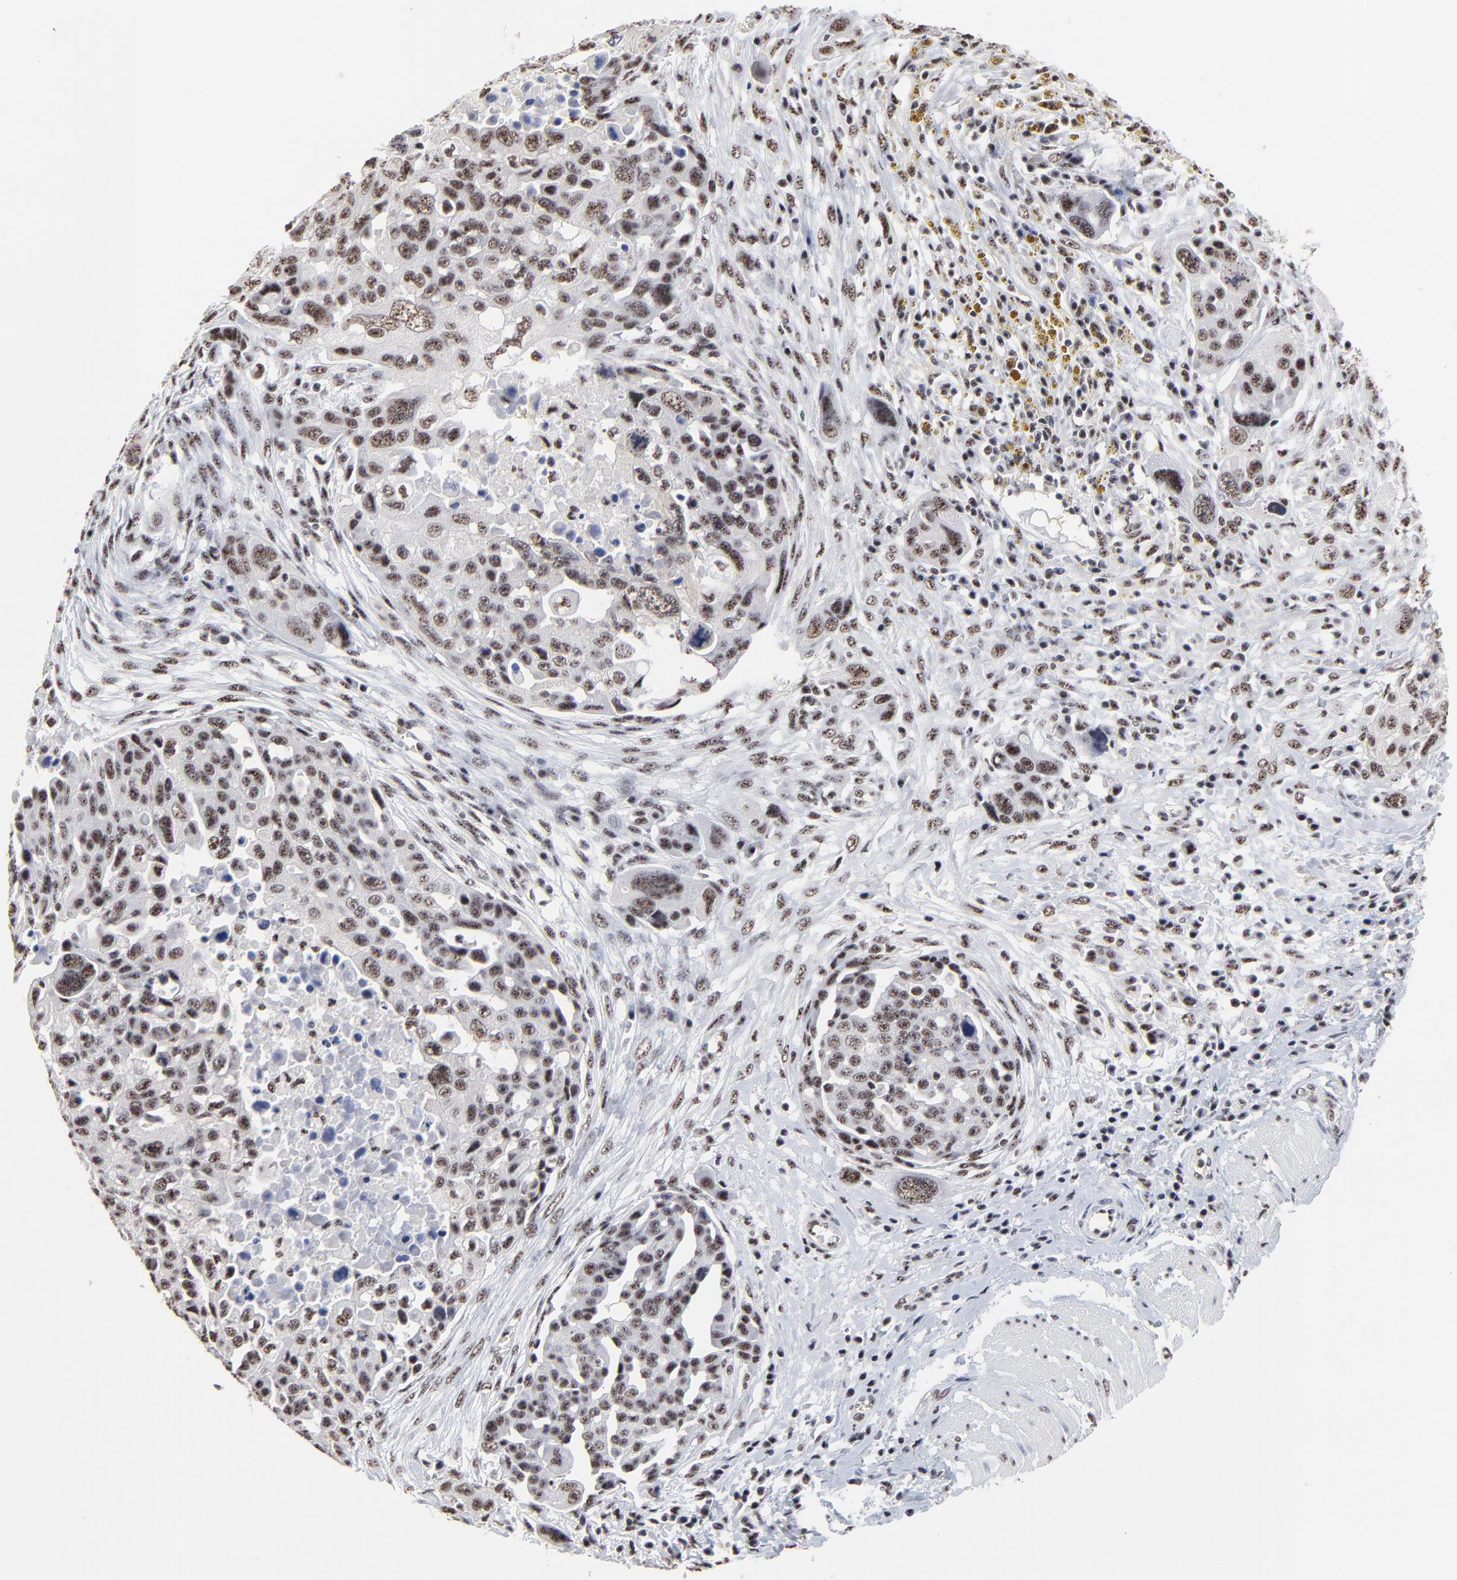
{"staining": {"intensity": "moderate", "quantity": "25%-75%", "location": "nuclear"}, "tissue": "ovarian cancer", "cell_type": "Tumor cells", "image_type": "cancer", "snomed": [{"axis": "morphology", "description": "Carcinoma, endometroid"}, {"axis": "topography", "description": "Ovary"}], "caption": "Brown immunohistochemical staining in human endometroid carcinoma (ovarian) demonstrates moderate nuclear expression in about 25%-75% of tumor cells. (DAB (3,3'-diaminobenzidine) = brown stain, brightfield microscopy at high magnification).", "gene": "MBD4", "patient": {"sex": "female", "age": 75}}